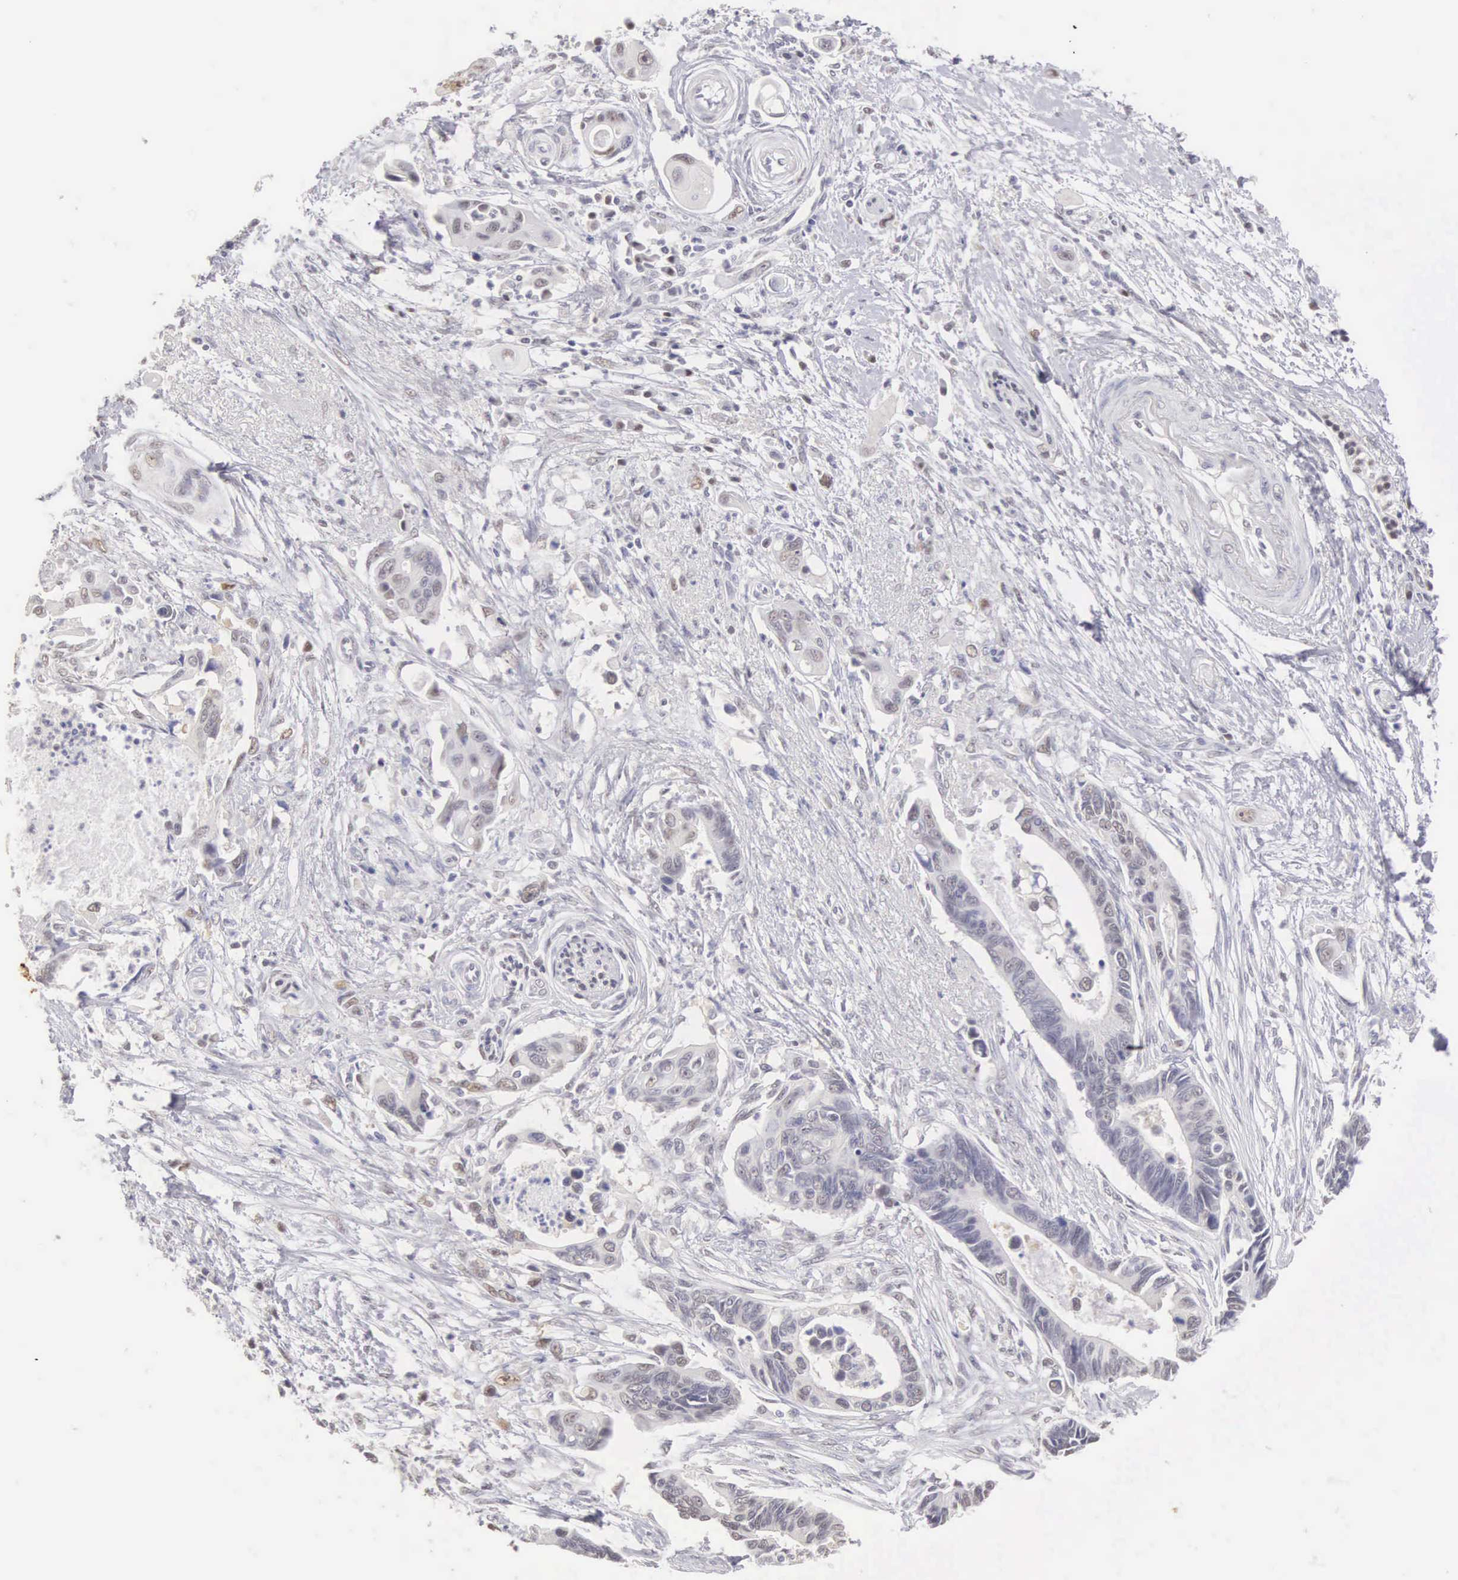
{"staining": {"intensity": "weak", "quantity": "<25%", "location": "nuclear"}, "tissue": "pancreatic cancer", "cell_type": "Tumor cells", "image_type": "cancer", "snomed": [{"axis": "morphology", "description": "Adenocarcinoma, NOS"}, {"axis": "topography", "description": "Pancreas"}], "caption": "There is no significant expression in tumor cells of pancreatic cancer (adenocarcinoma).", "gene": "UBA1", "patient": {"sex": "female", "age": 70}}